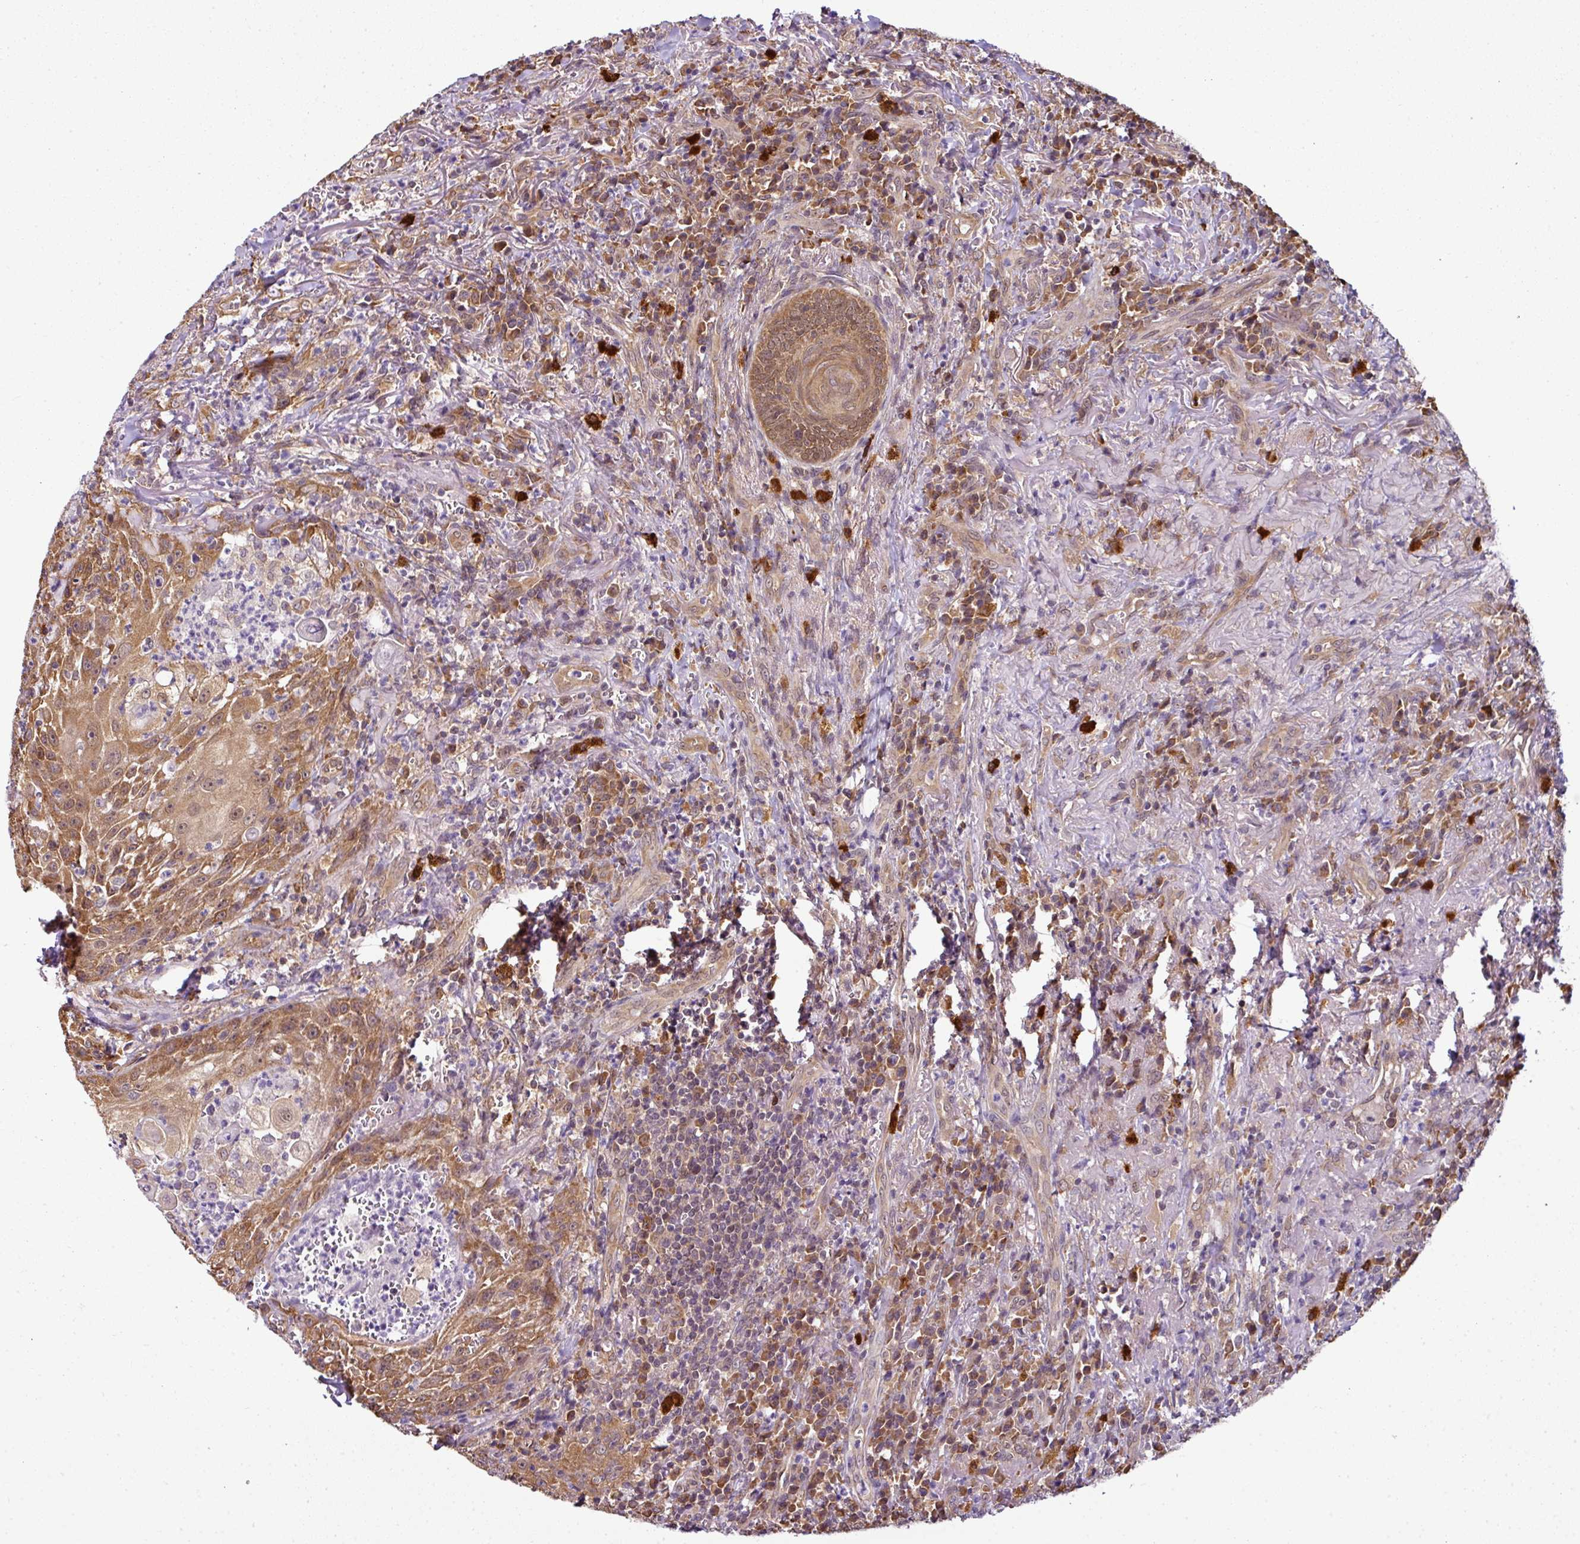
{"staining": {"intensity": "moderate", "quantity": ">75%", "location": "cytoplasmic/membranous"}, "tissue": "head and neck cancer", "cell_type": "Tumor cells", "image_type": "cancer", "snomed": [{"axis": "morphology", "description": "Normal tissue, NOS"}, {"axis": "morphology", "description": "Squamous cell carcinoma, NOS"}, {"axis": "topography", "description": "Oral tissue"}, {"axis": "topography", "description": "Head-Neck"}], "caption": "The immunohistochemical stain labels moderate cytoplasmic/membranous expression in tumor cells of squamous cell carcinoma (head and neck) tissue.", "gene": "RBM4B", "patient": {"sex": "female", "age": 70}}